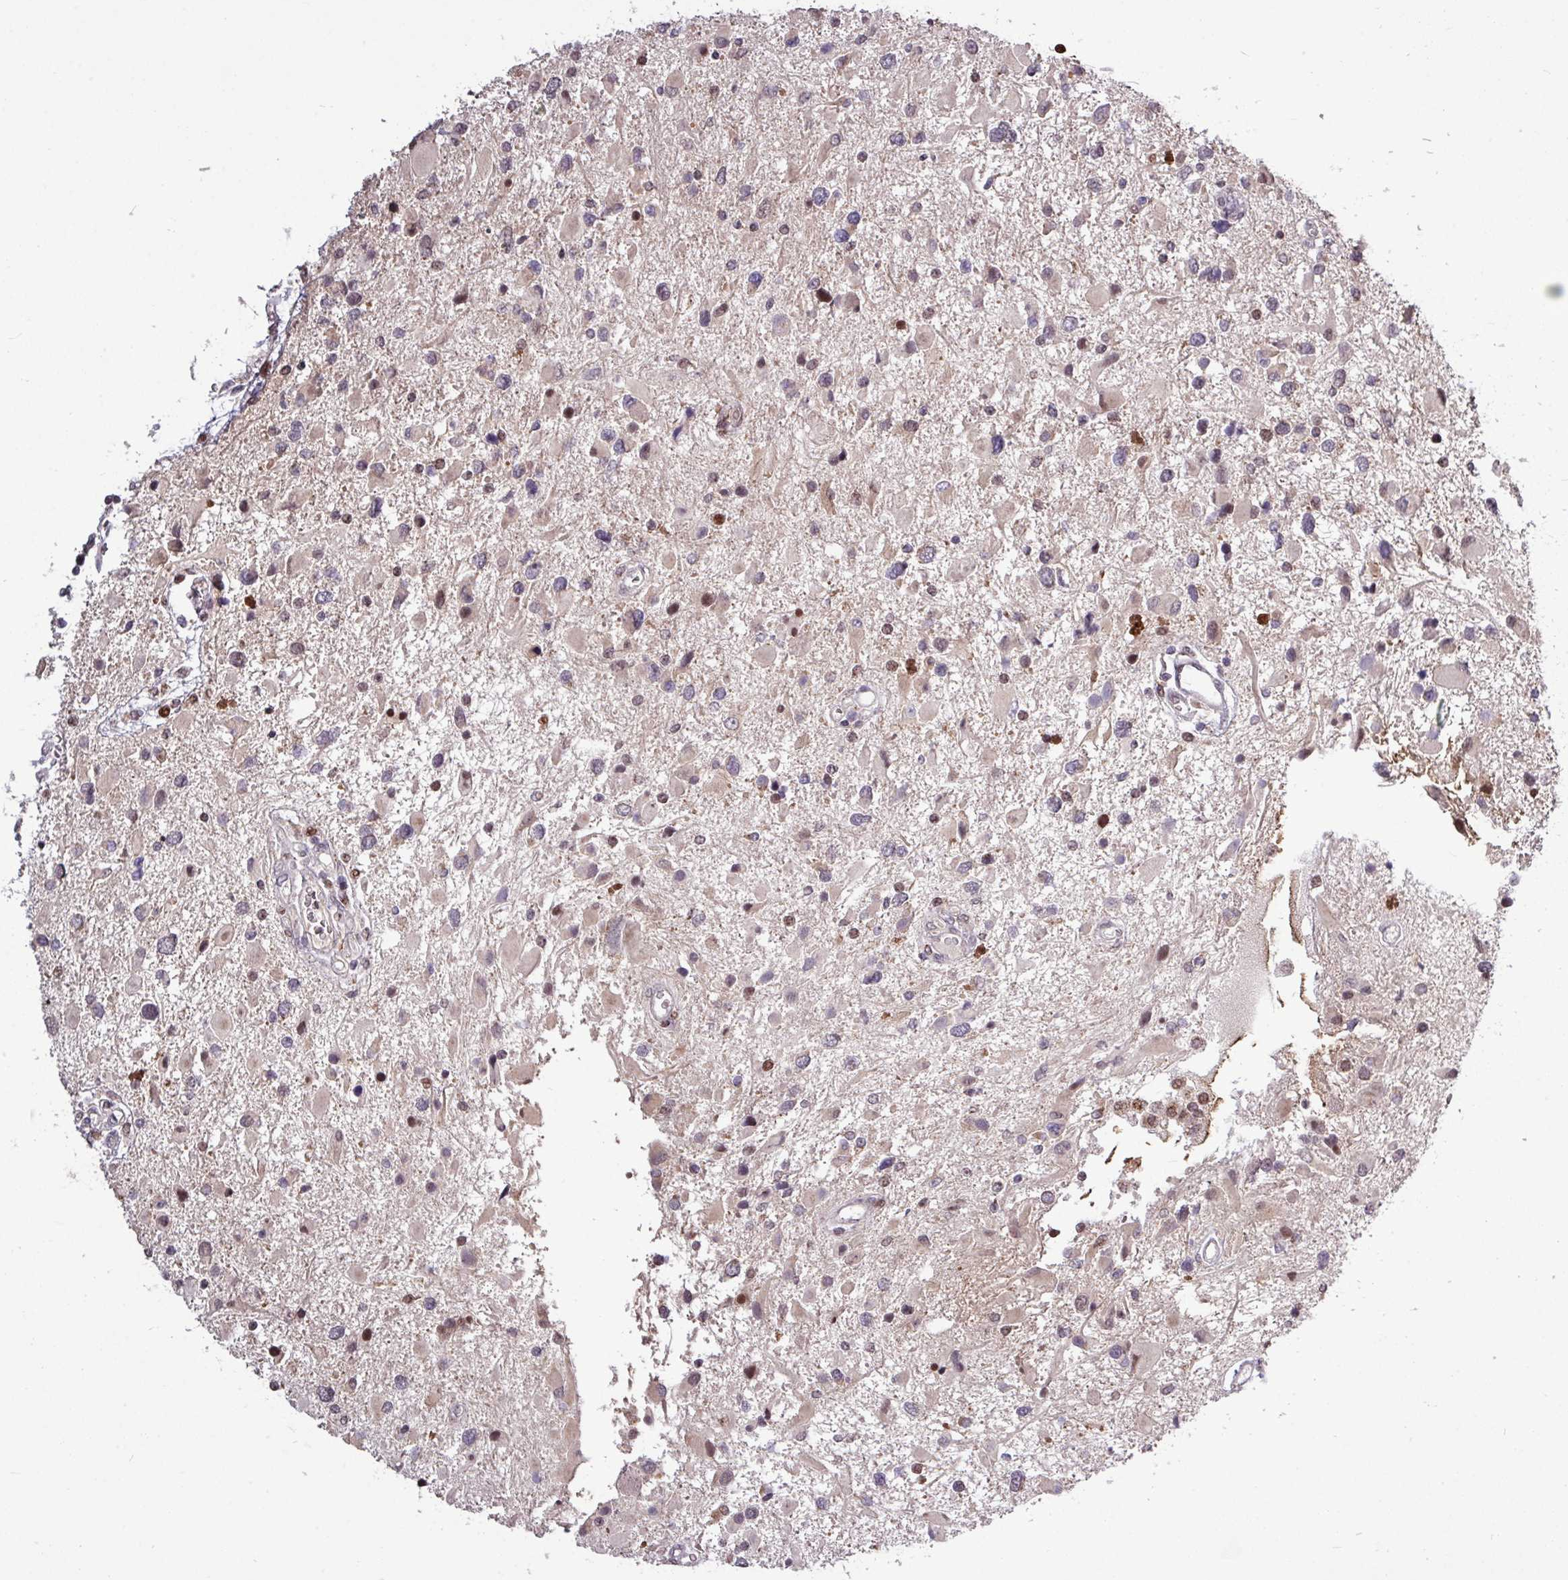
{"staining": {"intensity": "negative", "quantity": "none", "location": "none"}, "tissue": "glioma", "cell_type": "Tumor cells", "image_type": "cancer", "snomed": [{"axis": "morphology", "description": "Glioma, malignant, High grade"}, {"axis": "topography", "description": "Brain"}], "caption": "Glioma was stained to show a protein in brown. There is no significant staining in tumor cells. (DAB (3,3'-diaminobenzidine) immunohistochemistry with hematoxylin counter stain).", "gene": "SKIC2", "patient": {"sex": "male", "age": 53}}